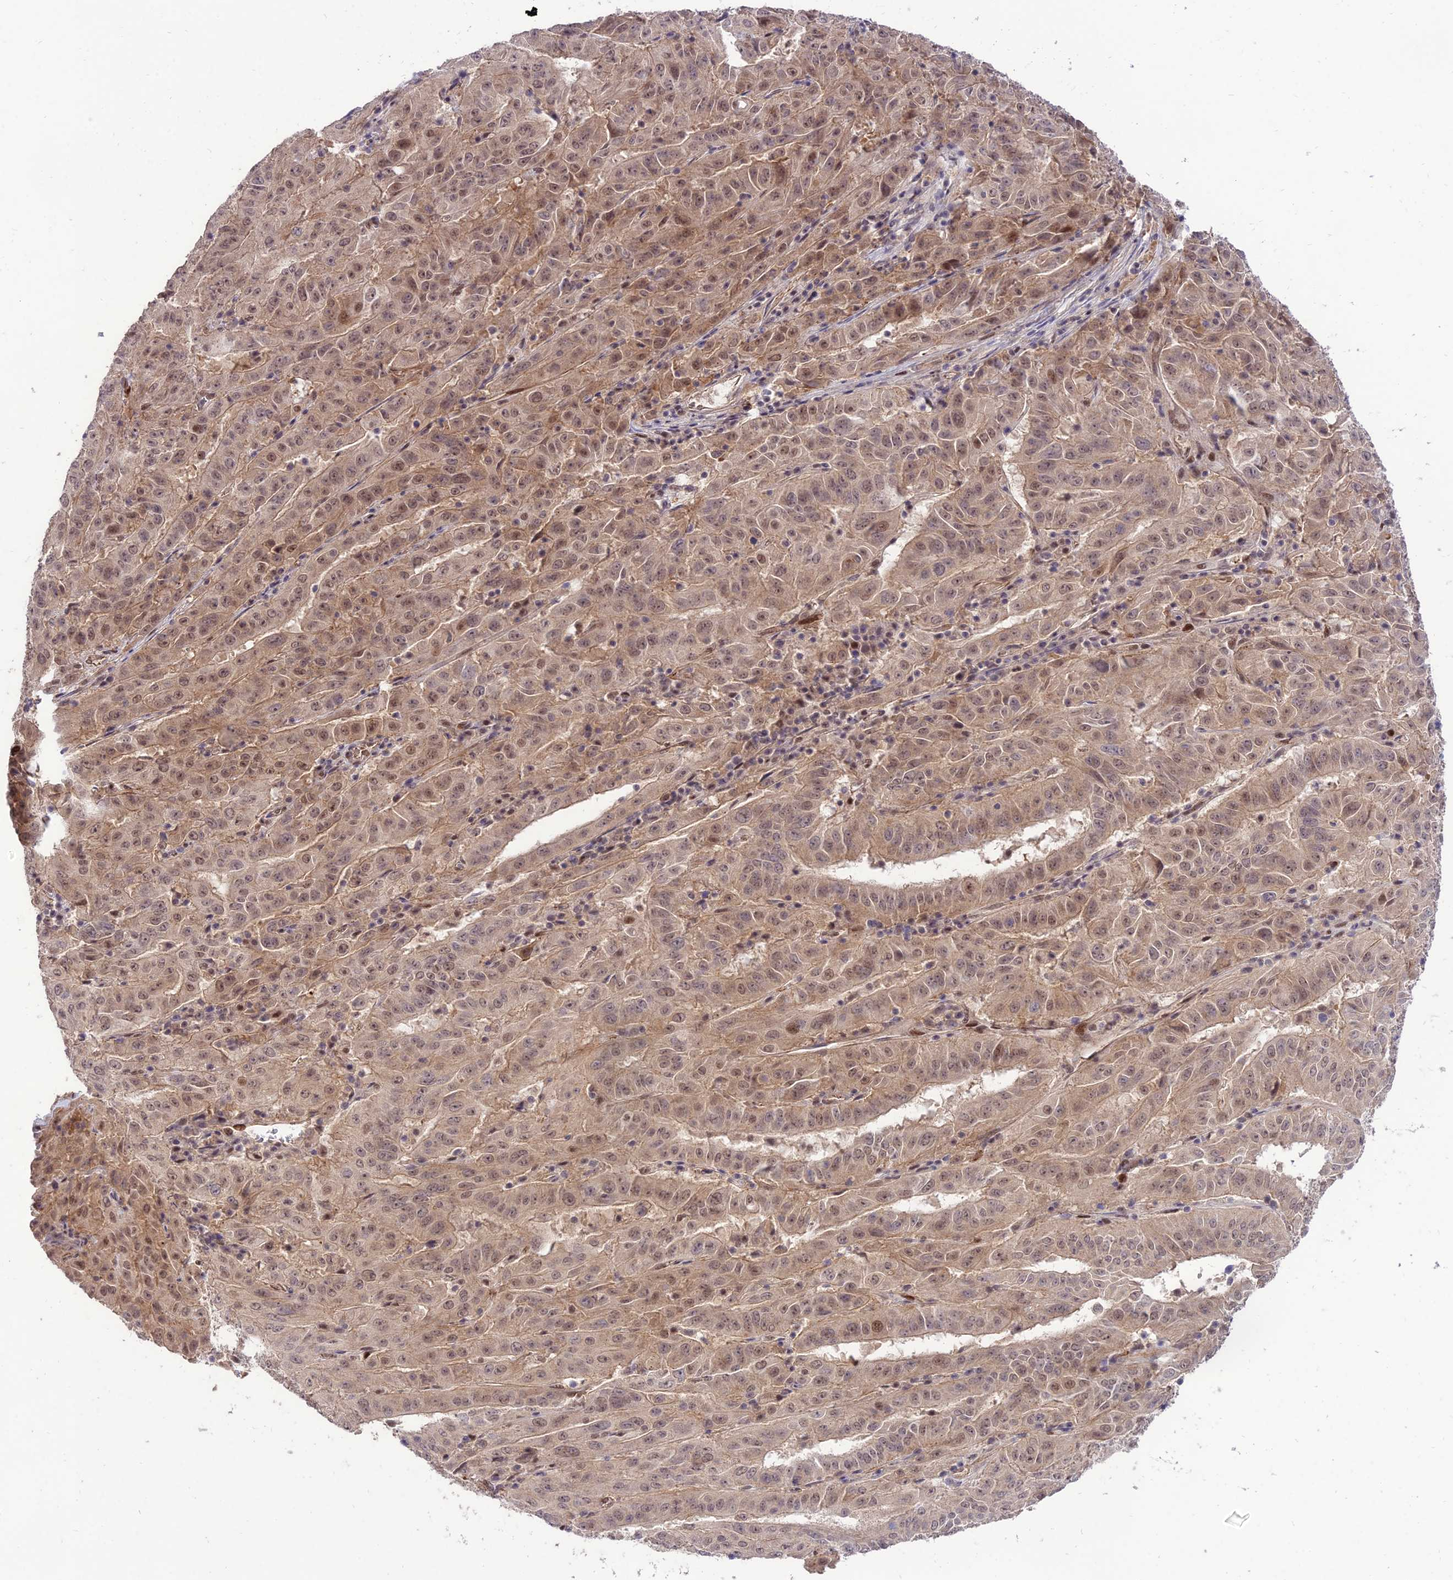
{"staining": {"intensity": "moderate", "quantity": ">75%", "location": "cytoplasmic/membranous,nuclear"}, "tissue": "pancreatic cancer", "cell_type": "Tumor cells", "image_type": "cancer", "snomed": [{"axis": "morphology", "description": "Adenocarcinoma, NOS"}, {"axis": "topography", "description": "Pancreas"}], "caption": "About >75% of tumor cells in pancreatic cancer exhibit moderate cytoplasmic/membranous and nuclear protein expression as visualized by brown immunohistochemical staining.", "gene": "ZNF85", "patient": {"sex": "male", "age": 63}}